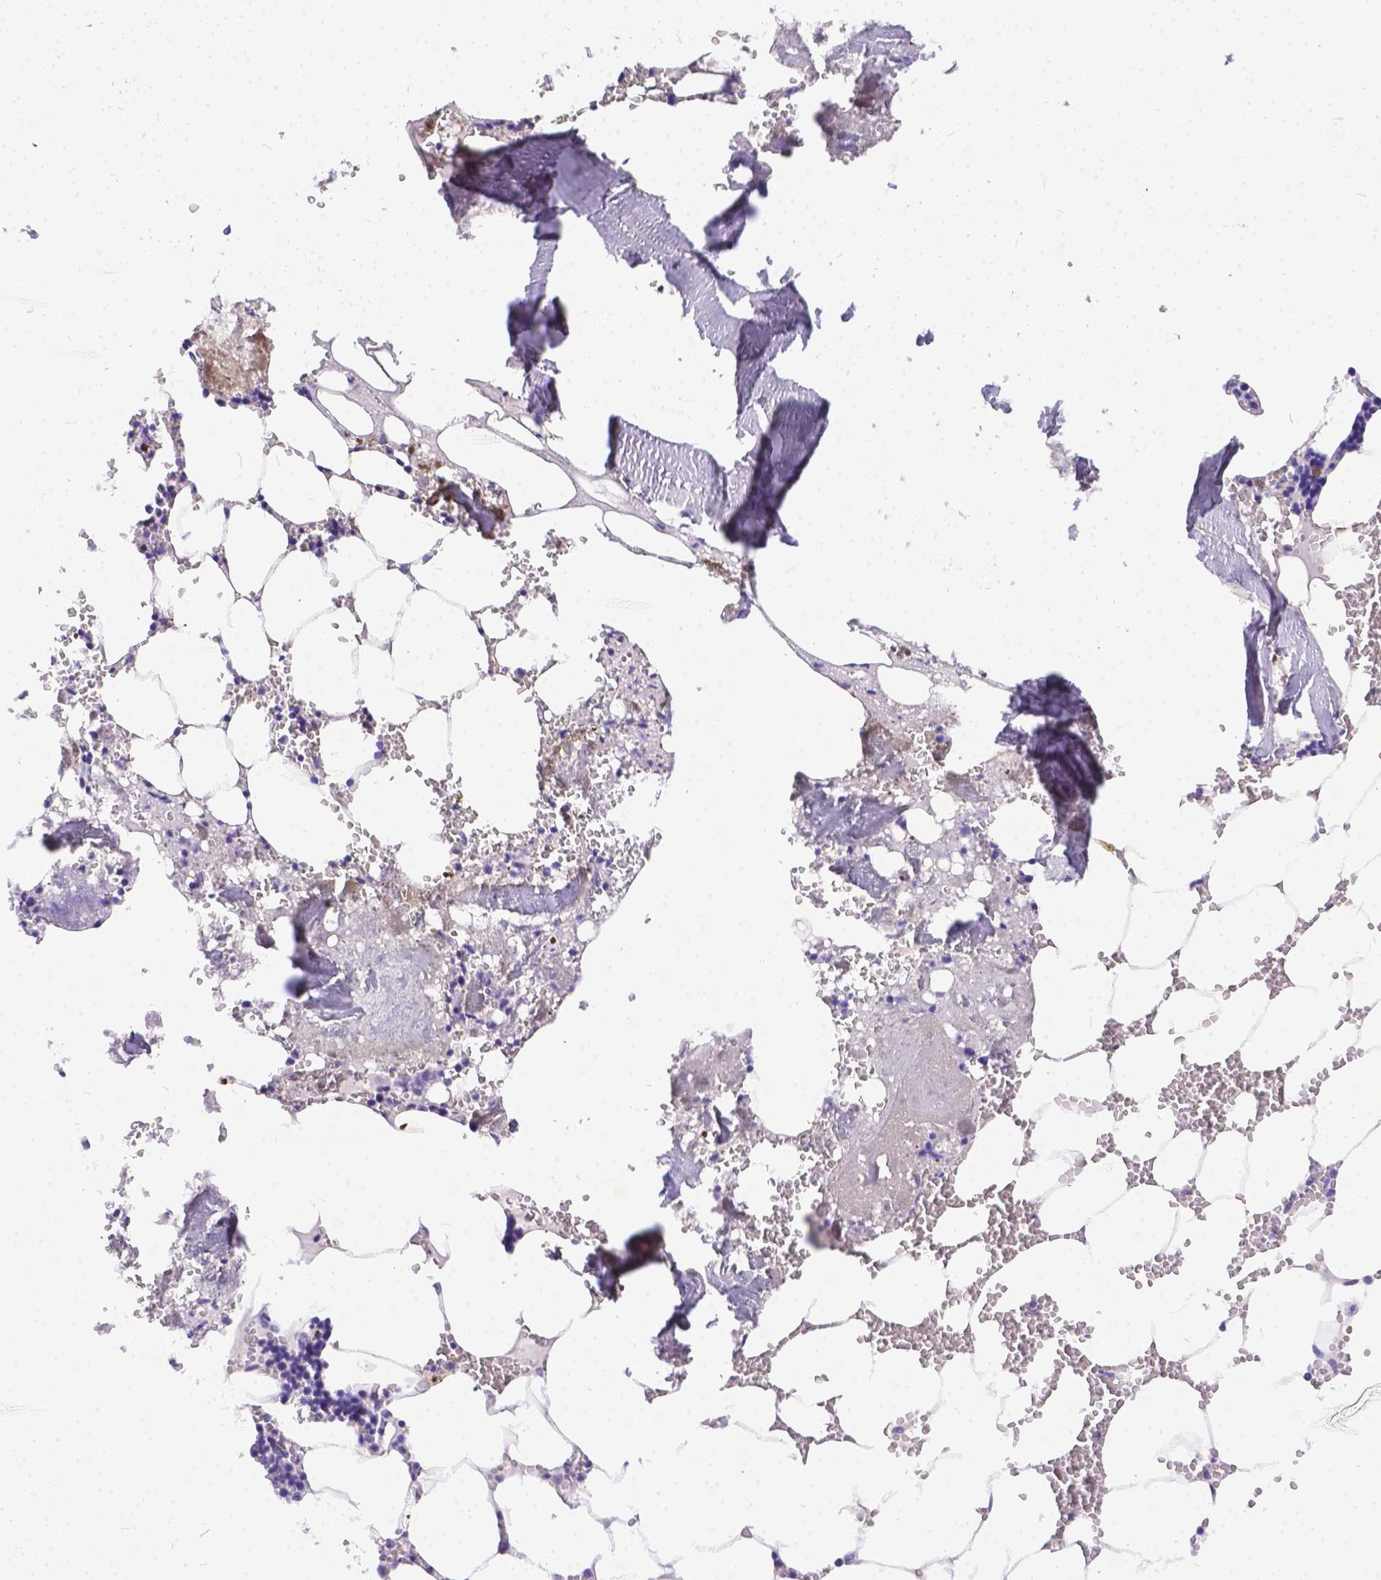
{"staining": {"intensity": "negative", "quantity": "none", "location": "none"}, "tissue": "bone marrow", "cell_type": "Hematopoietic cells", "image_type": "normal", "snomed": [{"axis": "morphology", "description": "Normal tissue, NOS"}, {"axis": "topography", "description": "Bone marrow"}], "caption": "Immunohistochemistry (IHC) photomicrograph of unremarkable bone marrow: bone marrow stained with DAB (3,3'-diaminobenzidine) exhibits no significant protein positivity in hematopoietic cells.", "gene": "DLEC1", "patient": {"sex": "male", "age": 54}}